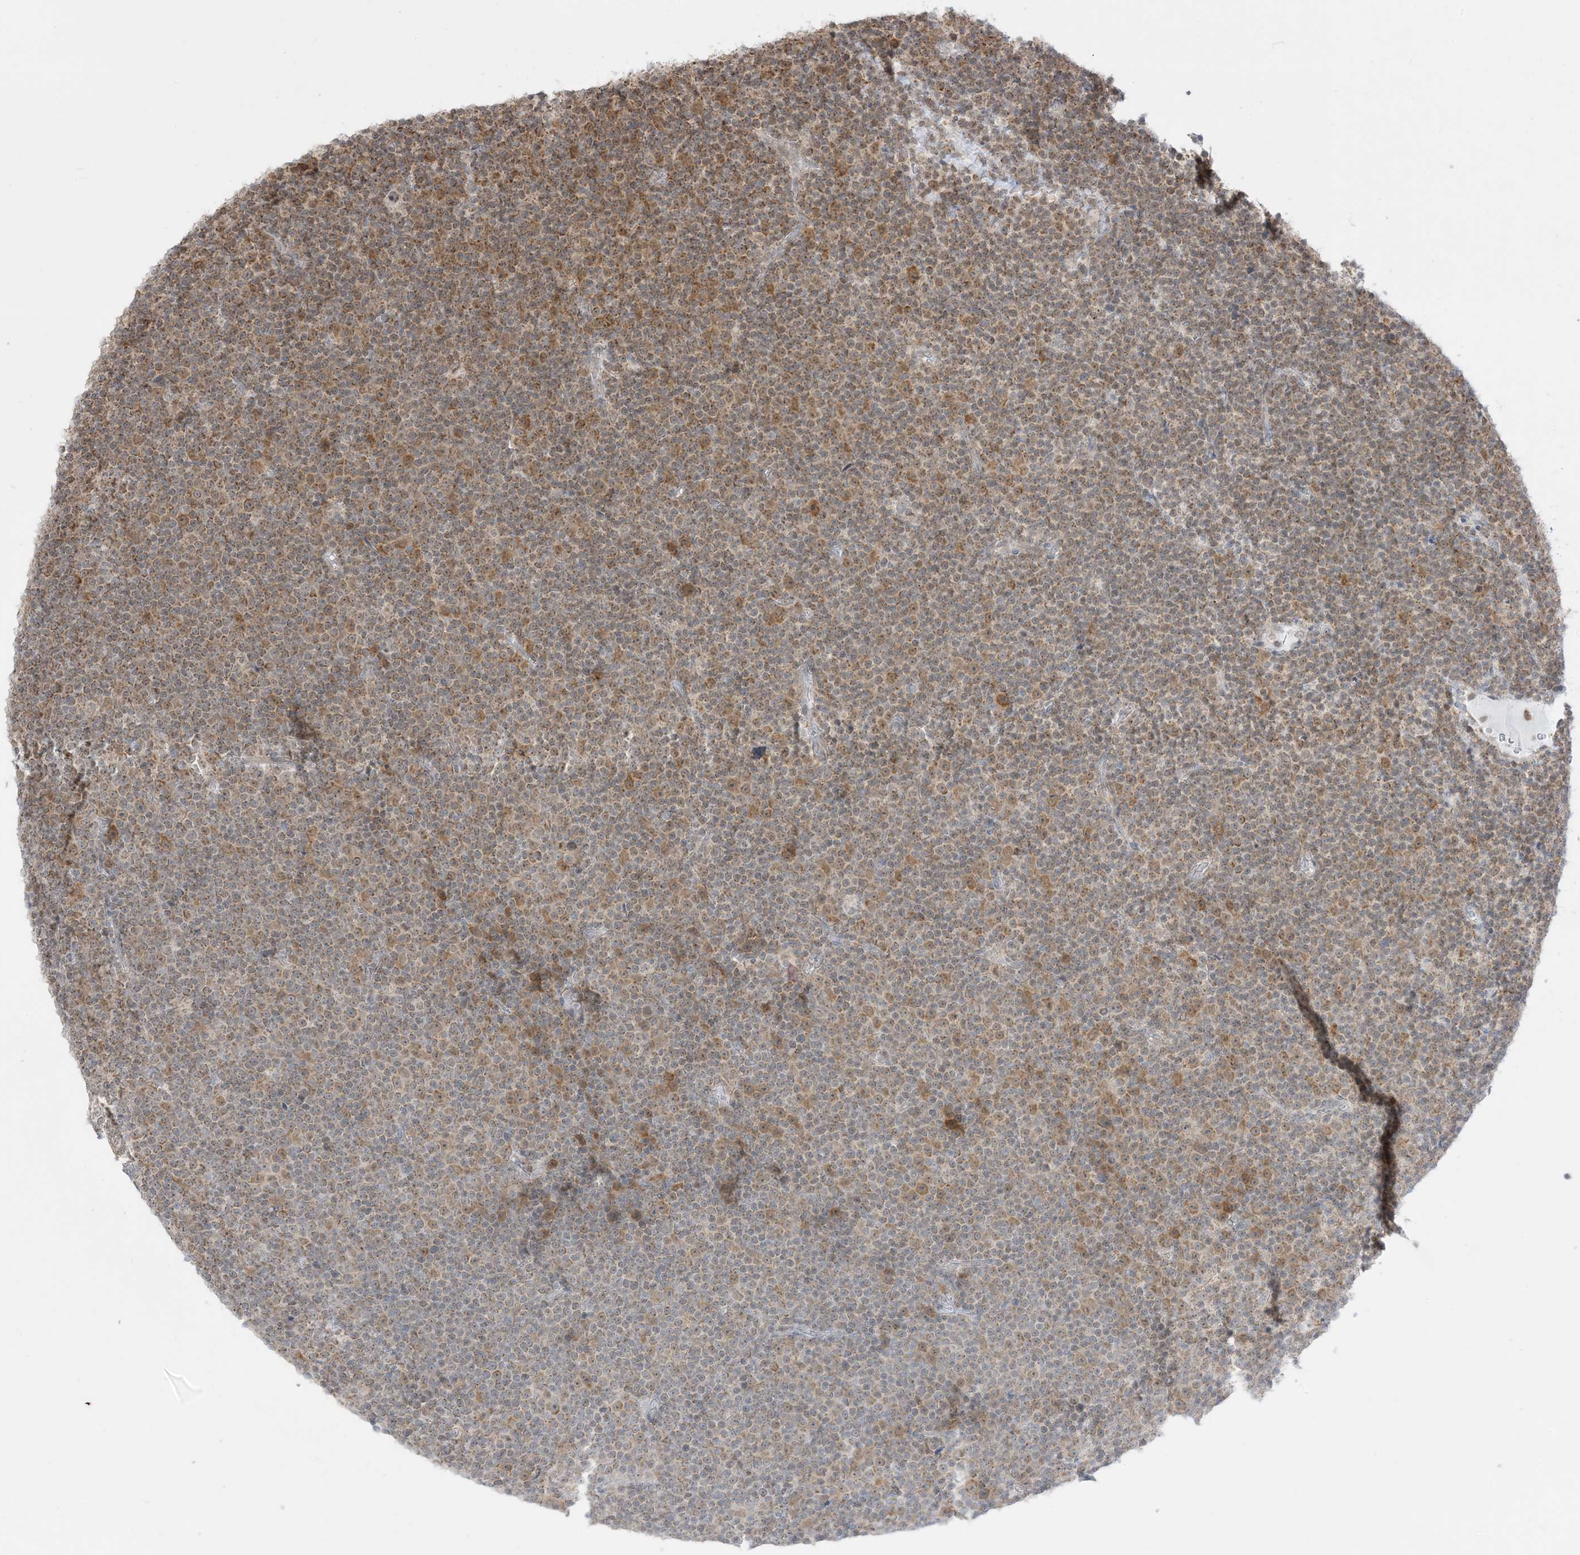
{"staining": {"intensity": "moderate", "quantity": "25%-75%", "location": "cytoplasmic/membranous"}, "tissue": "lymphoma", "cell_type": "Tumor cells", "image_type": "cancer", "snomed": [{"axis": "morphology", "description": "Malignant lymphoma, non-Hodgkin's type, Low grade"}, {"axis": "topography", "description": "Lymph node"}], "caption": "Lymphoma stained with DAB (3,3'-diaminobenzidine) IHC reveals medium levels of moderate cytoplasmic/membranous staining in approximately 25%-75% of tumor cells. Nuclei are stained in blue.", "gene": "KANSL3", "patient": {"sex": "female", "age": 67}}